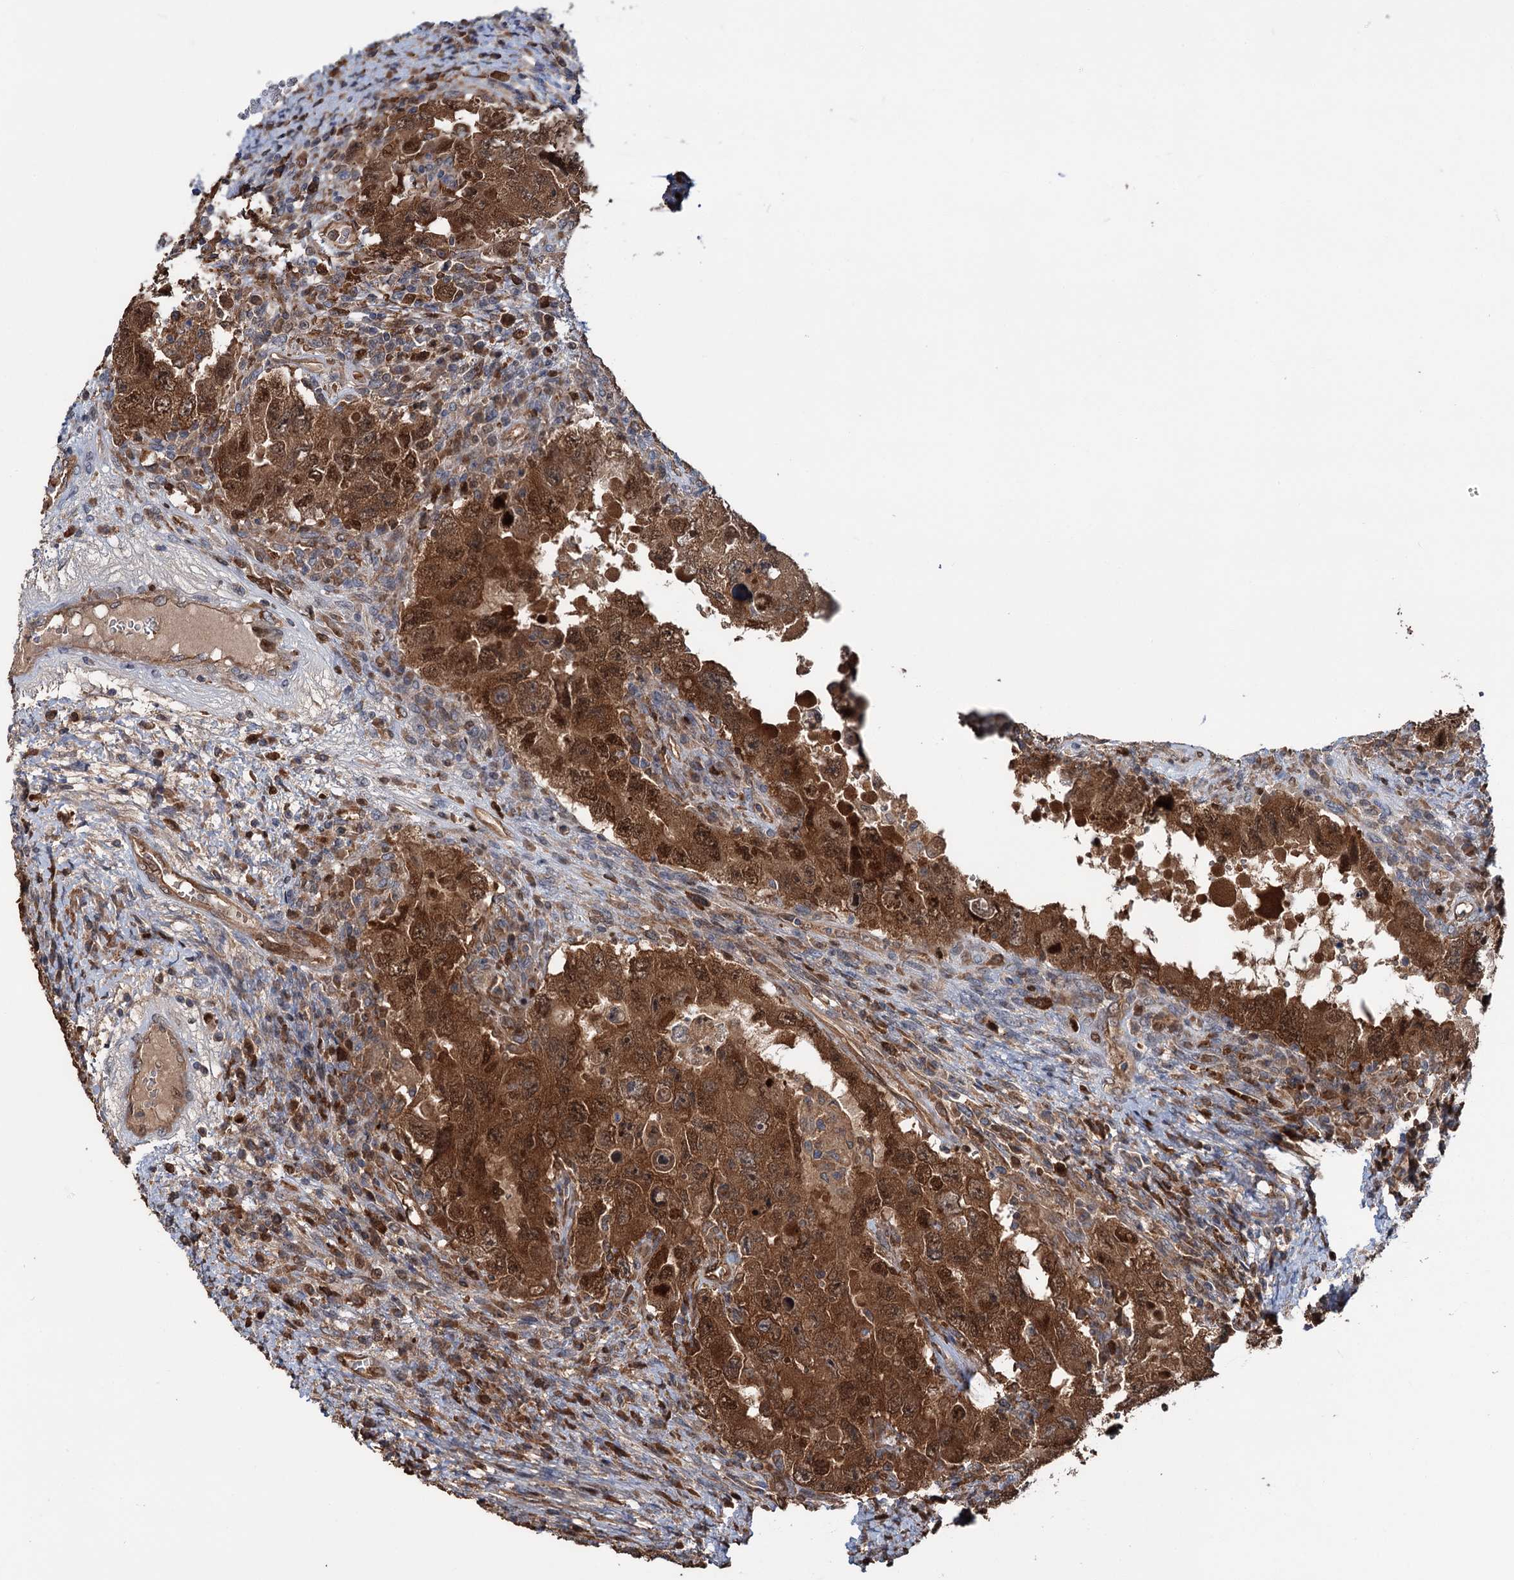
{"staining": {"intensity": "strong", "quantity": ">75%", "location": "cytoplasmic/membranous,nuclear"}, "tissue": "testis cancer", "cell_type": "Tumor cells", "image_type": "cancer", "snomed": [{"axis": "morphology", "description": "Carcinoma, Embryonal, NOS"}, {"axis": "topography", "description": "Testis"}], "caption": "High-power microscopy captured an immunohistochemistry (IHC) photomicrograph of testis cancer, revealing strong cytoplasmic/membranous and nuclear expression in about >75% of tumor cells.", "gene": "NCAPD2", "patient": {"sex": "male", "age": 26}}